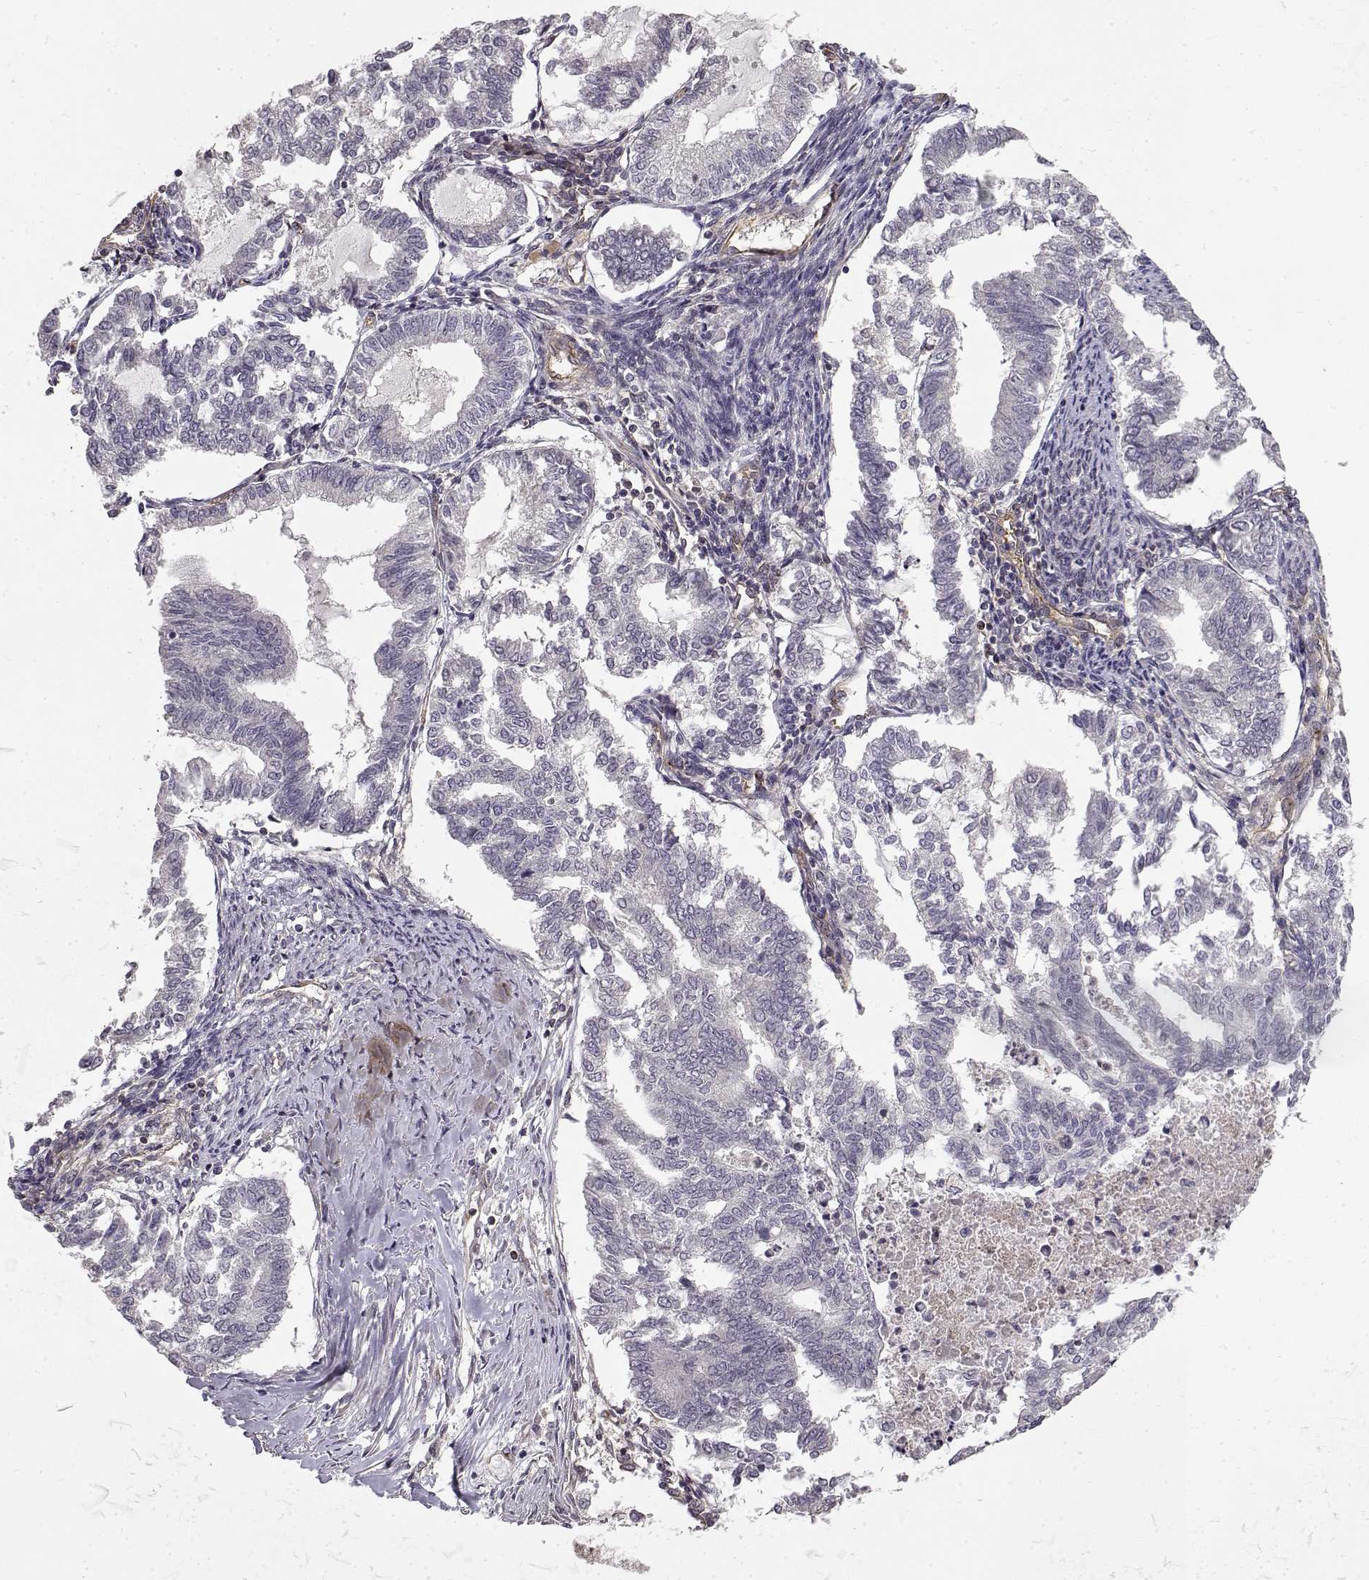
{"staining": {"intensity": "negative", "quantity": "none", "location": "none"}, "tissue": "endometrial cancer", "cell_type": "Tumor cells", "image_type": "cancer", "snomed": [{"axis": "morphology", "description": "Adenocarcinoma, NOS"}, {"axis": "topography", "description": "Endometrium"}], "caption": "Immunohistochemistry image of neoplastic tissue: endometrial adenocarcinoma stained with DAB (3,3'-diaminobenzidine) shows no significant protein staining in tumor cells. (Stains: DAB (3,3'-diaminobenzidine) immunohistochemistry with hematoxylin counter stain, Microscopy: brightfield microscopy at high magnification).", "gene": "IFITM1", "patient": {"sex": "female", "age": 79}}